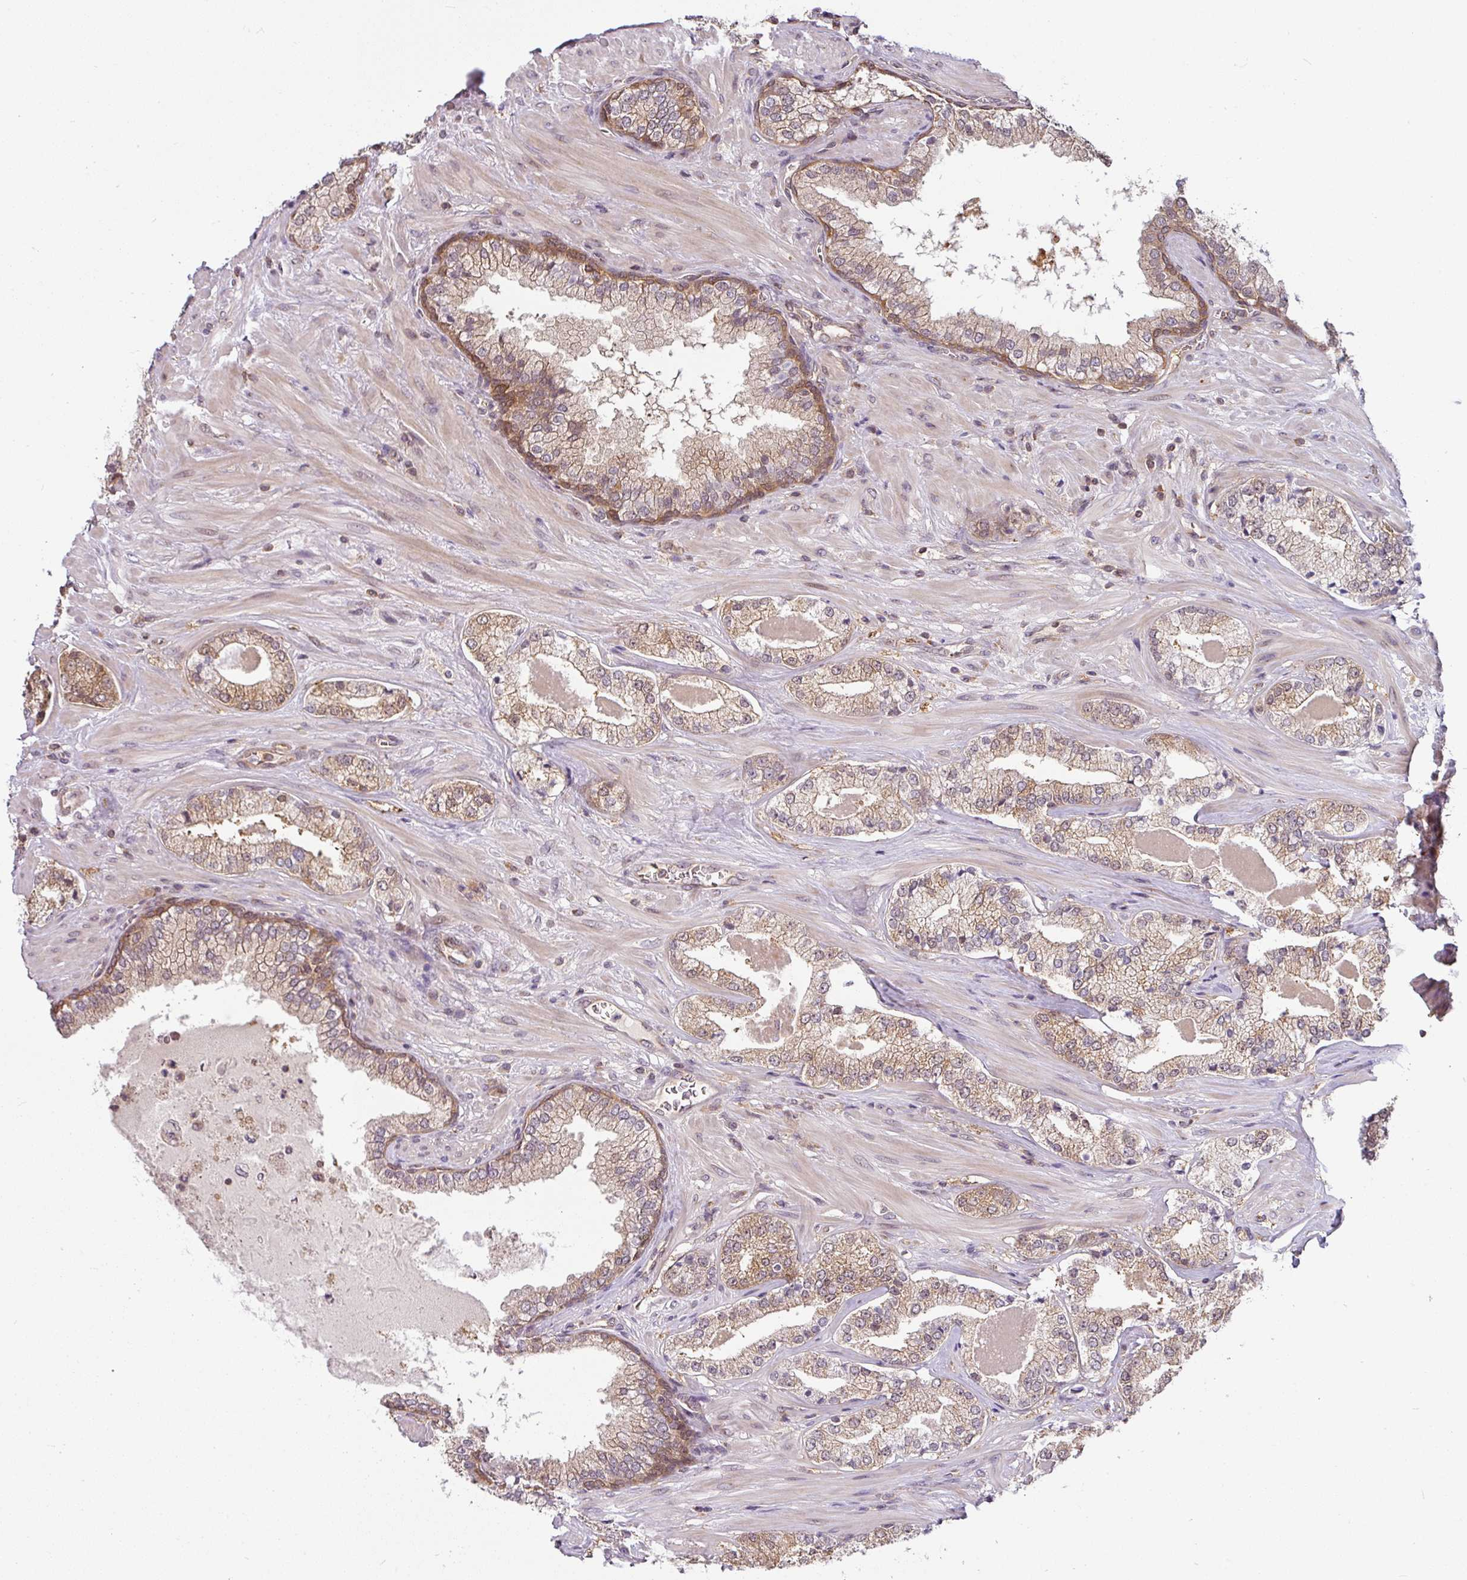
{"staining": {"intensity": "moderate", "quantity": ">75%", "location": "cytoplasmic/membranous"}, "tissue": "prostate cancer", "cell_type": "Tumor cells", "image_type": "cancer", "snomed": [{"axis": "morphology", "description": "Adenocarcinoma, High grade"}, {"axis": "topography", "description": "Prostate"}], "caption": "Protein analysis of prostate adenocarcinoma (high-grade) tissue shows moderate cytoplasmic/membranous positivity in approximately >75% of tumor cells. Ihc stains the protein of interest in brown and the nuclei are stained blue.", "gene": "SHB", "patient": {"sex": "male", "age": 55}}